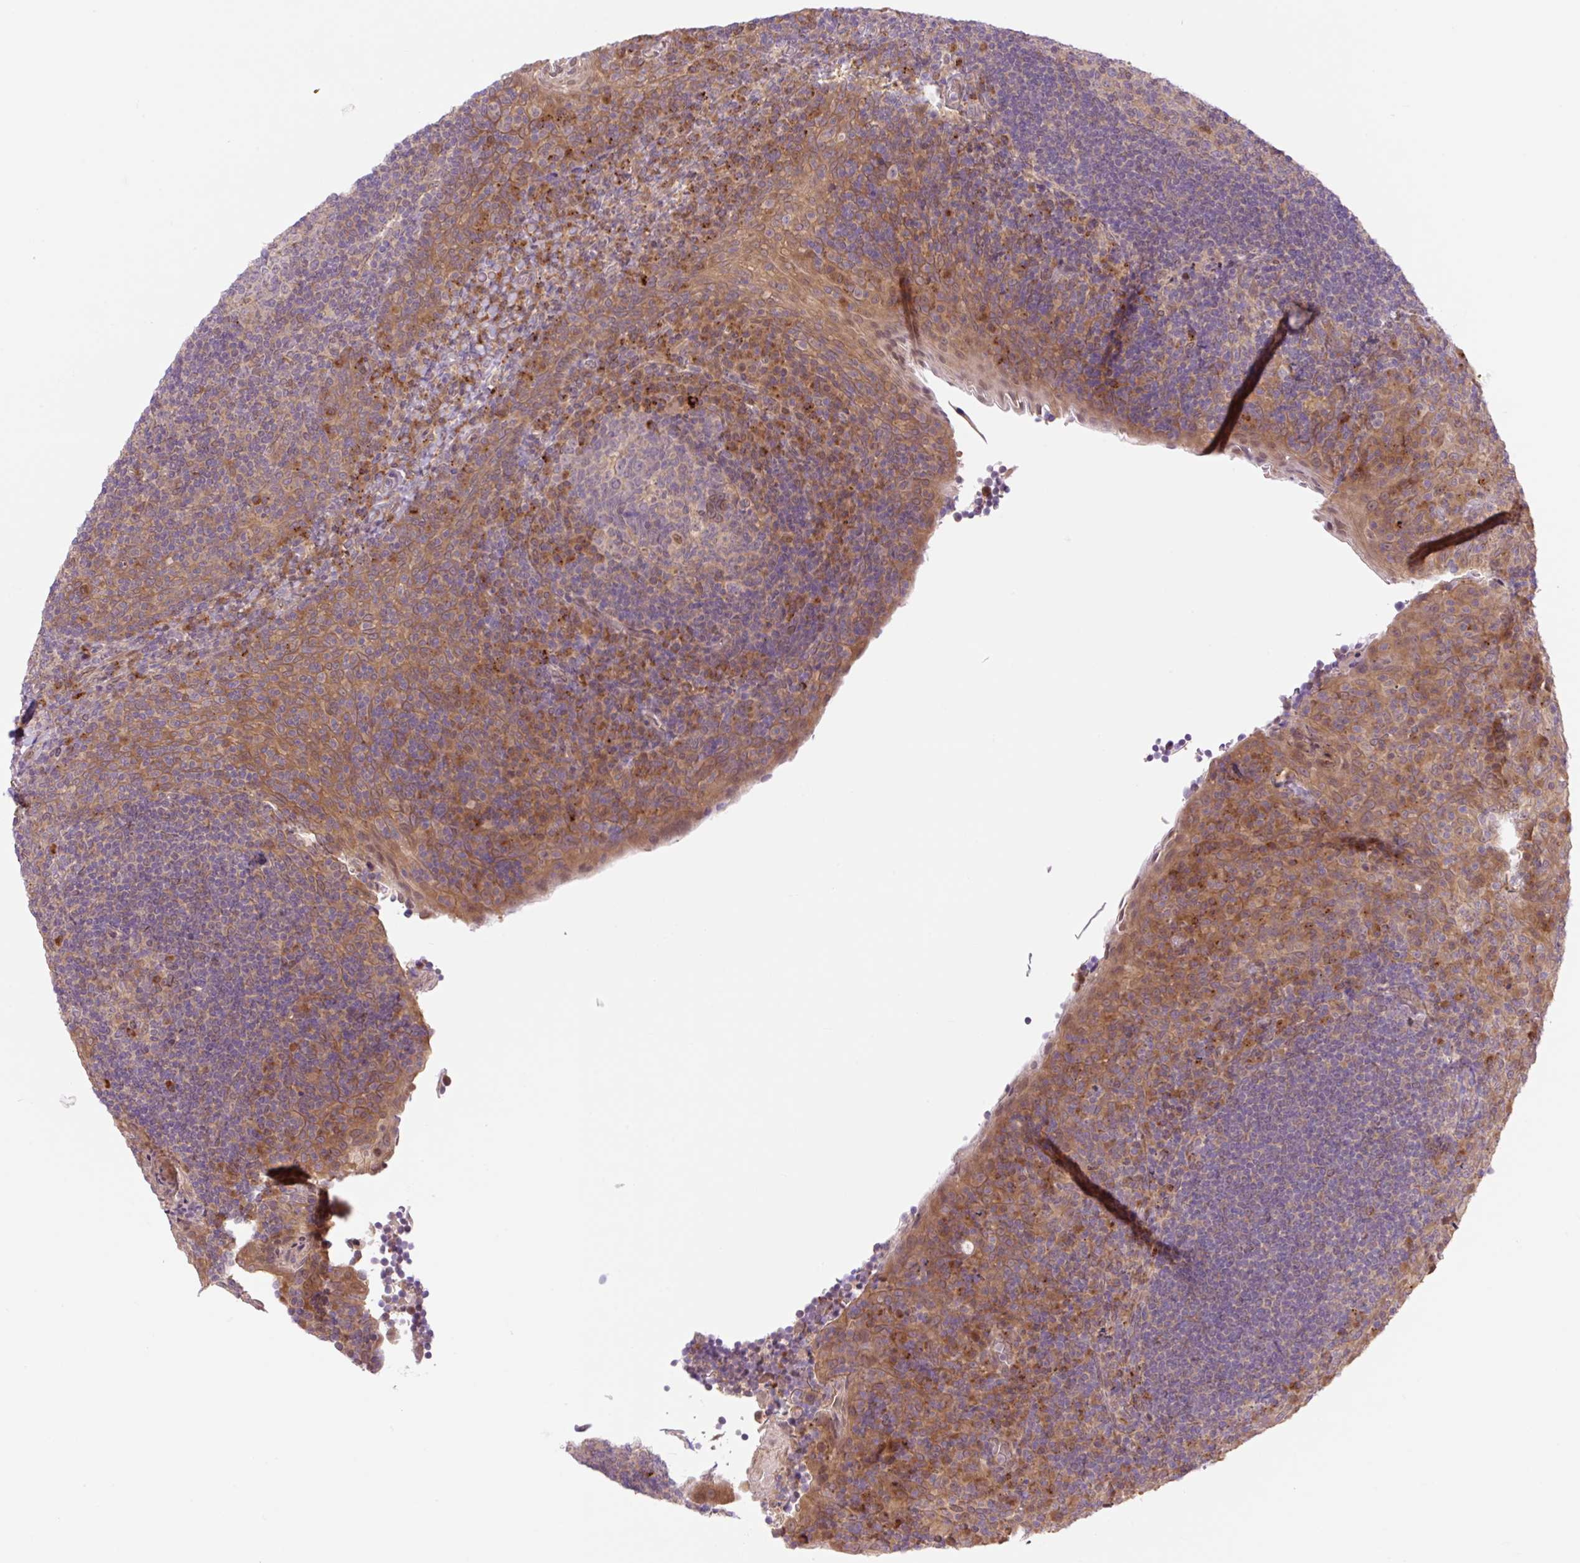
{"staining": {"intensity": "moderate", "quantity": "25%-75%", "location": "cytoplasmic/membranous,nuclear"}, "tissue": "tonsil", "cell_type": "Germinal center cells", "image_type": "normal", "snomed": [{"axis": "morphology", "description": "Normal tissue, NOS"}, {"axis": "topography", "description": "Tonsil"}], "caption": "This histopathology image reveals normal tonsil stained with immunohistochemistry to label a protein in brown. The cytoplasmic/membranous,nuclear of germinal center cells show moderate positivity for the protein. Nuclei are counter-stained blue.", "gene": "VPS25", "patient": {"sex": "male", "age": 17}}